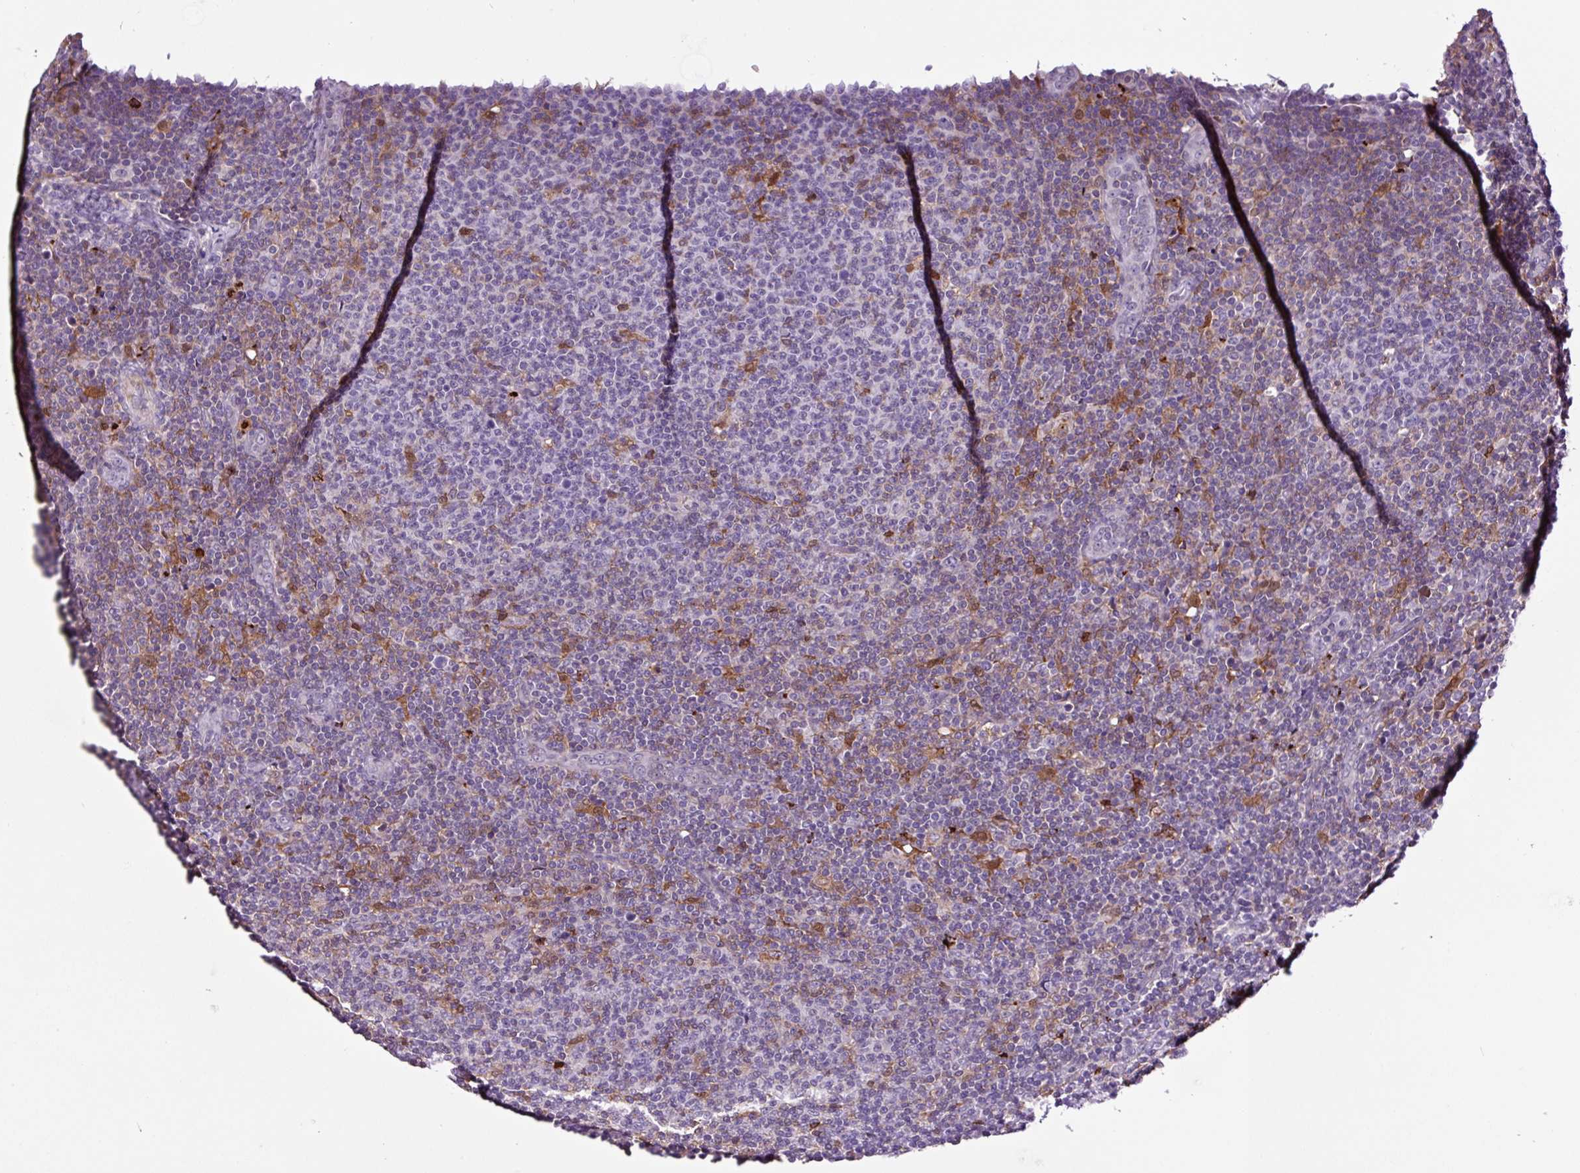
{"staining": {"intensity": "negative", "quantity": "none", "location": "none"}, "tissue": "lymphoma", "cell_type": "Tumor cells", "image_type": "cancer", "snomed": [{"axis": "morphology", "description": "Malignant lymphoma, non-Hodgkin's type, Low grade"}, {"axis": "topography", "description": "Lymph node"}], "caption": "Tumor cells show no significant expression in lymphoma.", "gene": "TAFA3", "patient": {"sex": "male", "age": 66}}